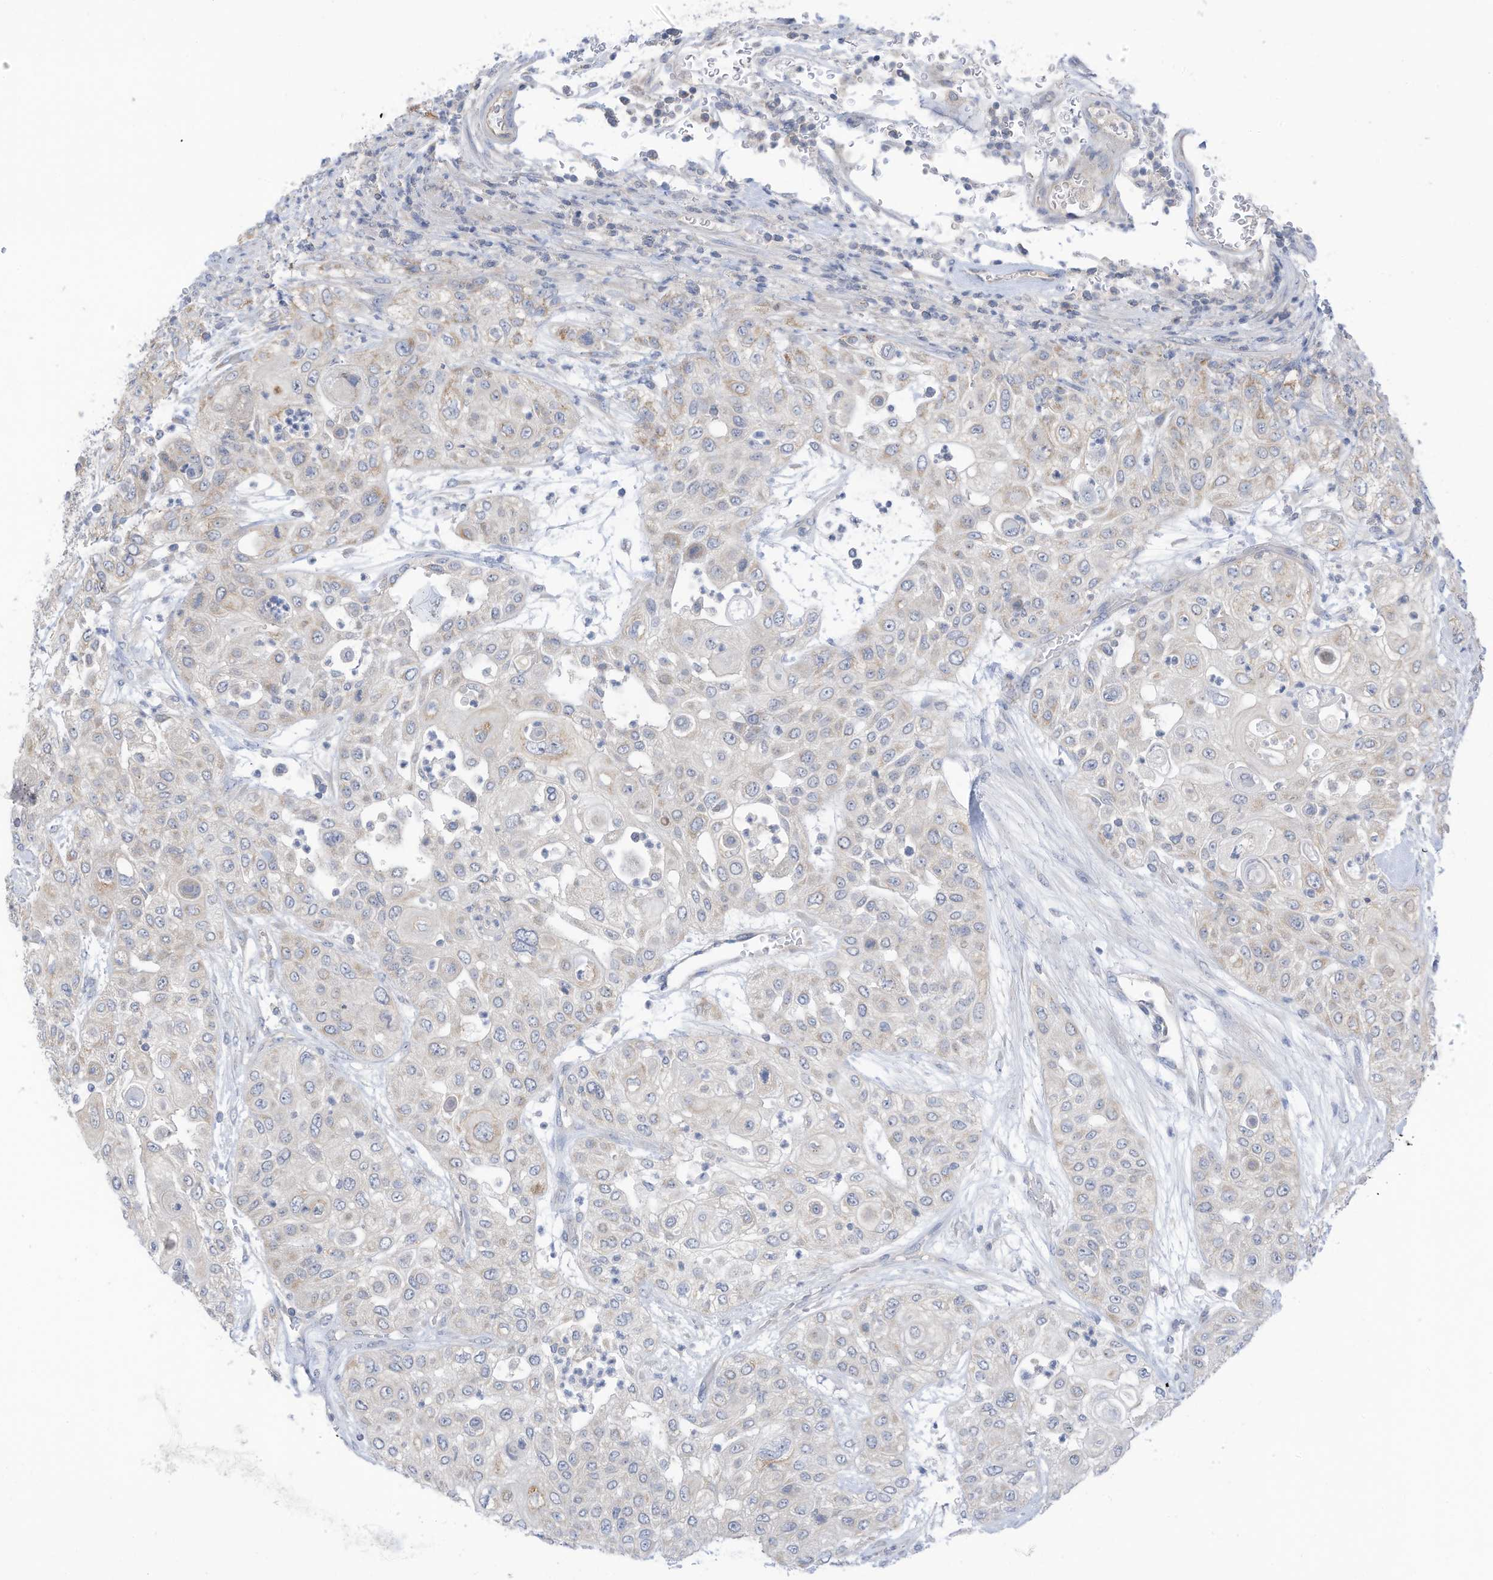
{"staining": {"intensity": "negative", "quantity": "none", "location": "none"}, "tissue": "urothelial cancer", "cell_type": "Tumor cells", "image_type": "cancer", "snomed": [{"axis": "morphology", "description": "Urothelial carcinoma, High grade"}, {"axis": "topography", "description": "Urinary bladder"}], "caption": "High magnification brightfield microscopy of urothelial cancer stained with DAB (brown) and counterstained with hematoxylin (blue): tumor cells show no significant positivity.", "gene": "SCGB1D2", "patient": {"sex": "female", "age": 79}}